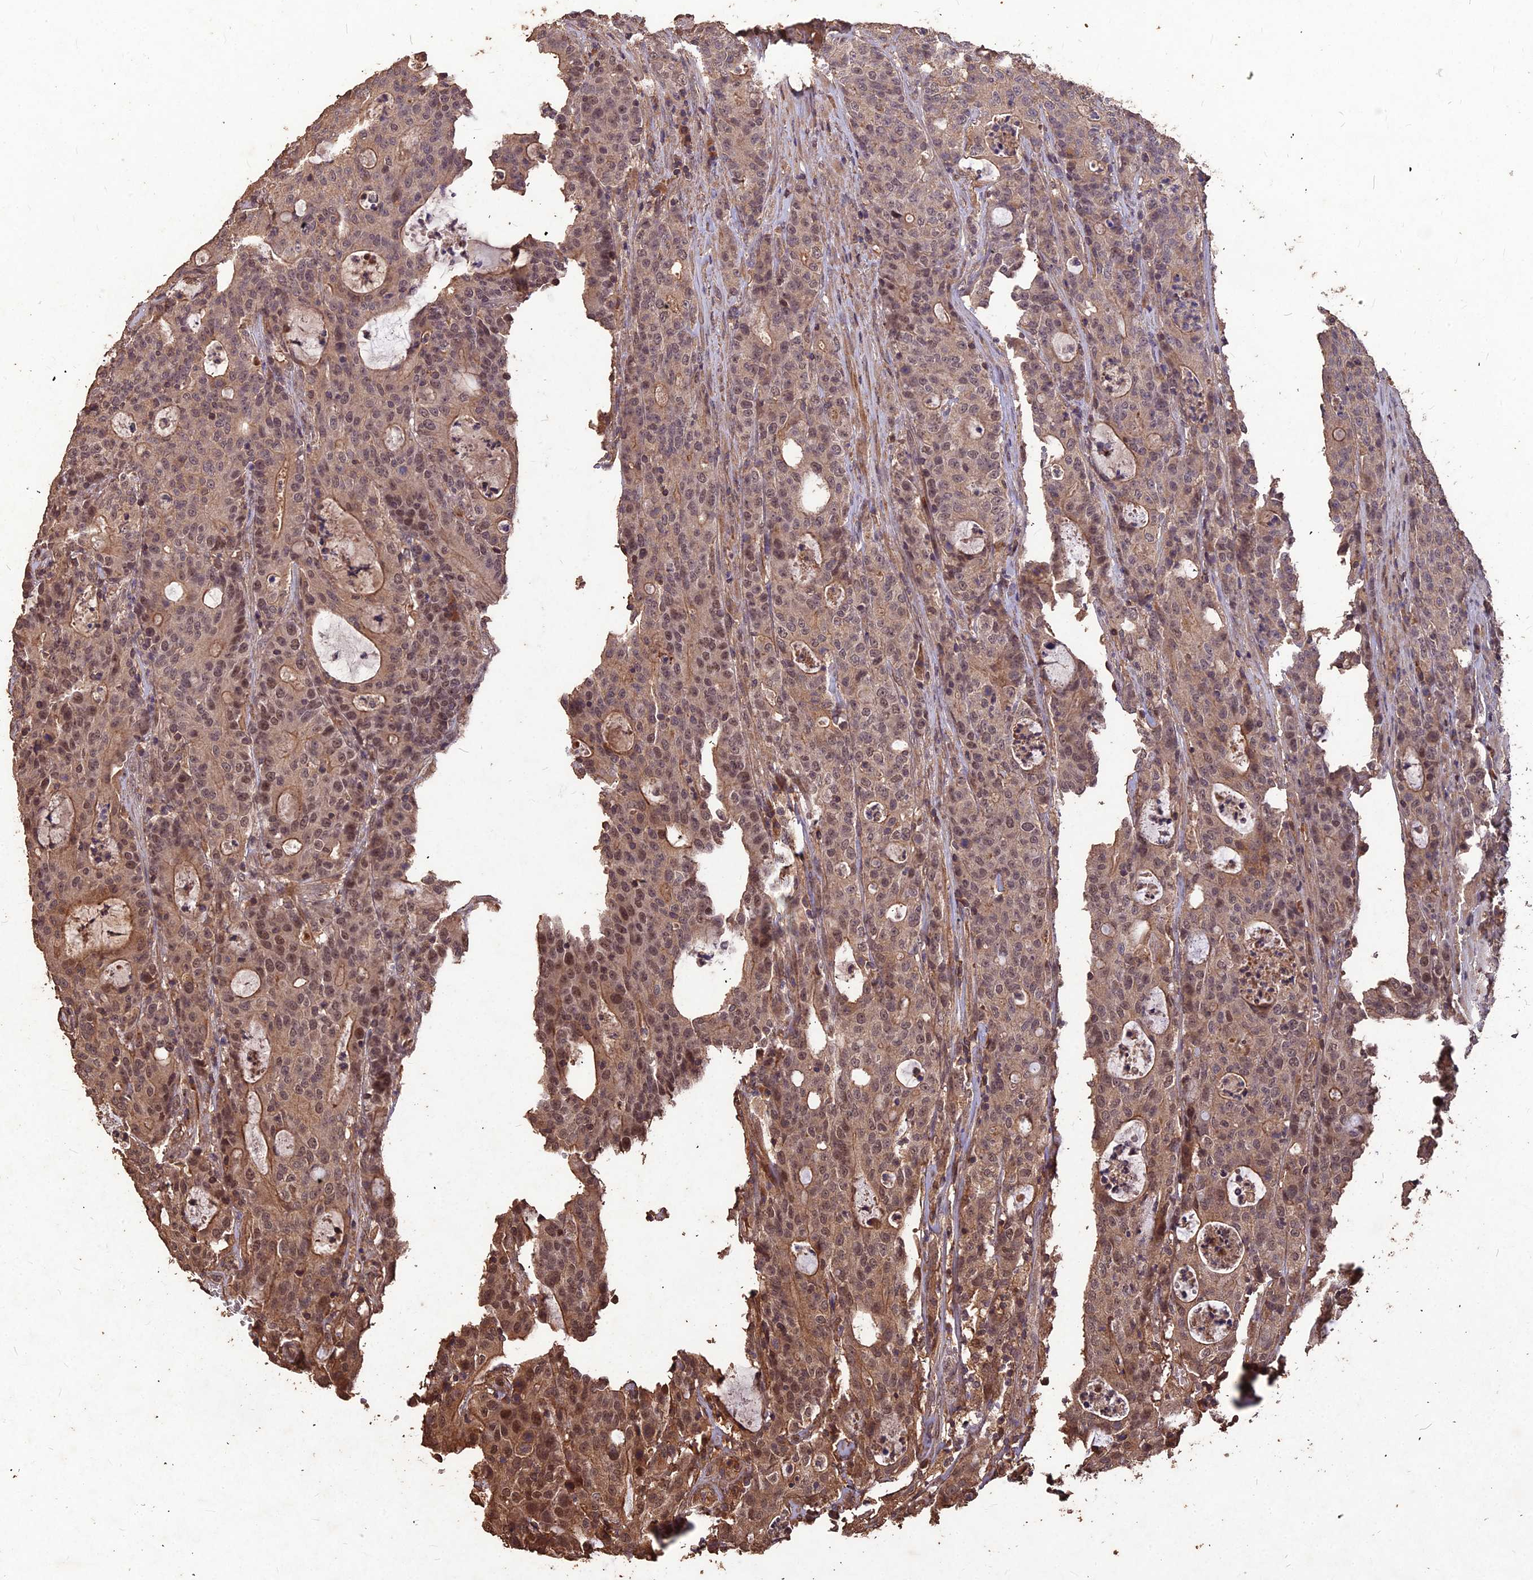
{"staining": {"intensity": "moderate", "quantity": ">75%", "location": "cytoplasmic/membranous,nuclear"}, "tissue": "colorectal cancer", "cell_type": "Tumor cells", "image_type": "cancer", "snomed": [{"axis": "morphology", "description": "Adenocarcinoma, NOS"}, {"axis": "topography", "description": "Colon"}], "caption": "Protein expression analysis of human adenocarcinoma (colorectal) reveals moderate cytoplasmic/membranous and nuclear positivity in about >75% of tumor cells.", "gene": "SYMPK", "patient": {"sex": "male", "age": 83}}